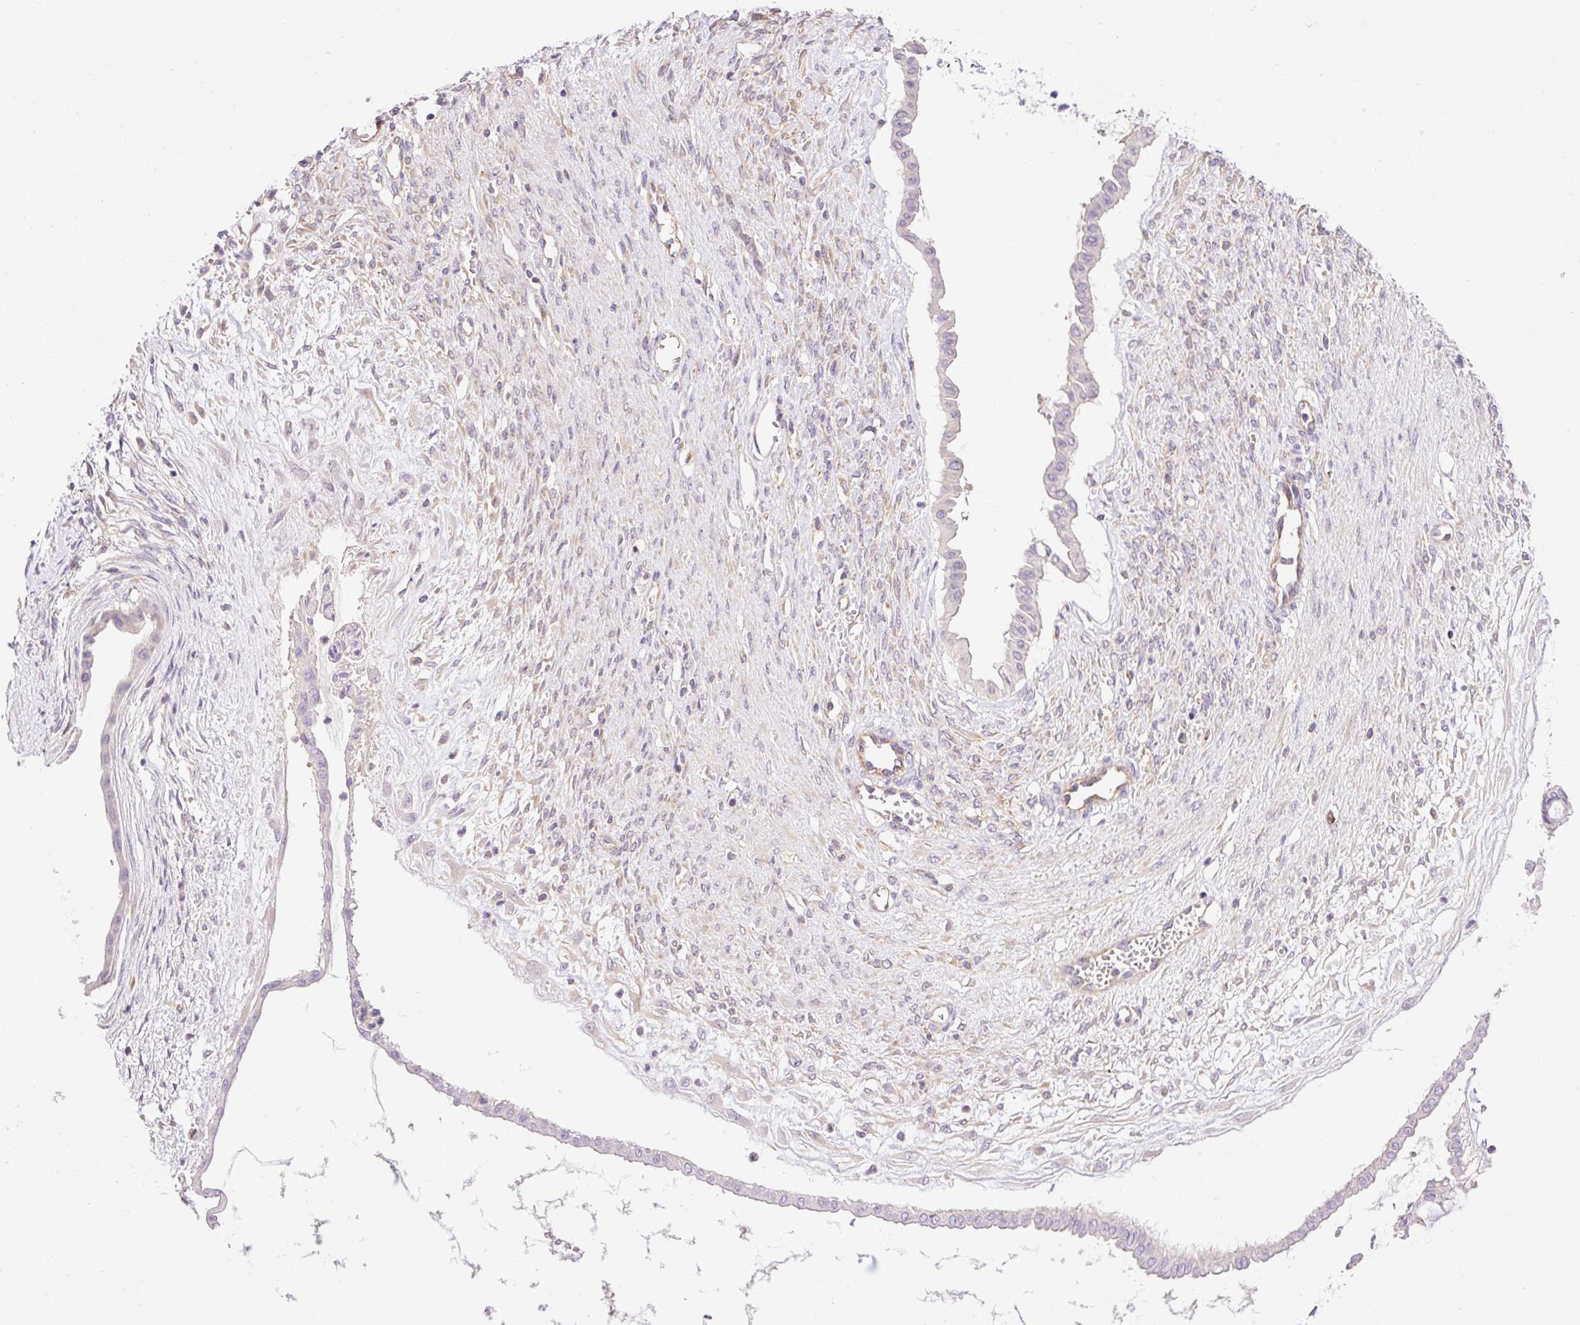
{"staining": {"intensity": "negative", "quantity": "none", "location": "none"}, "tissue": "ovarian cancer", "cell_type": "Tumor cells", "image_type": "cancer", "snomed": [{"axis": "morphology", "description": "Cystadenocarcinoma, mucinous, NOS"}, {"axis": "topography", "description": "Ovary"}], "caption": "This is a photomicrograph of immunohistochemistry (IHC) staining of ovarian cancer (mucinous cystadenocarcinoma), which shows no staining in tumor cells. Brightfield microscopy of immunohistochemistry stained with DAB (3,3'-diaminobenzidine) (brown) and hematoxylin (blue), captured at high magnification.", "gene": "HEXB", "patient": {"sex": "female", "age": 73}}